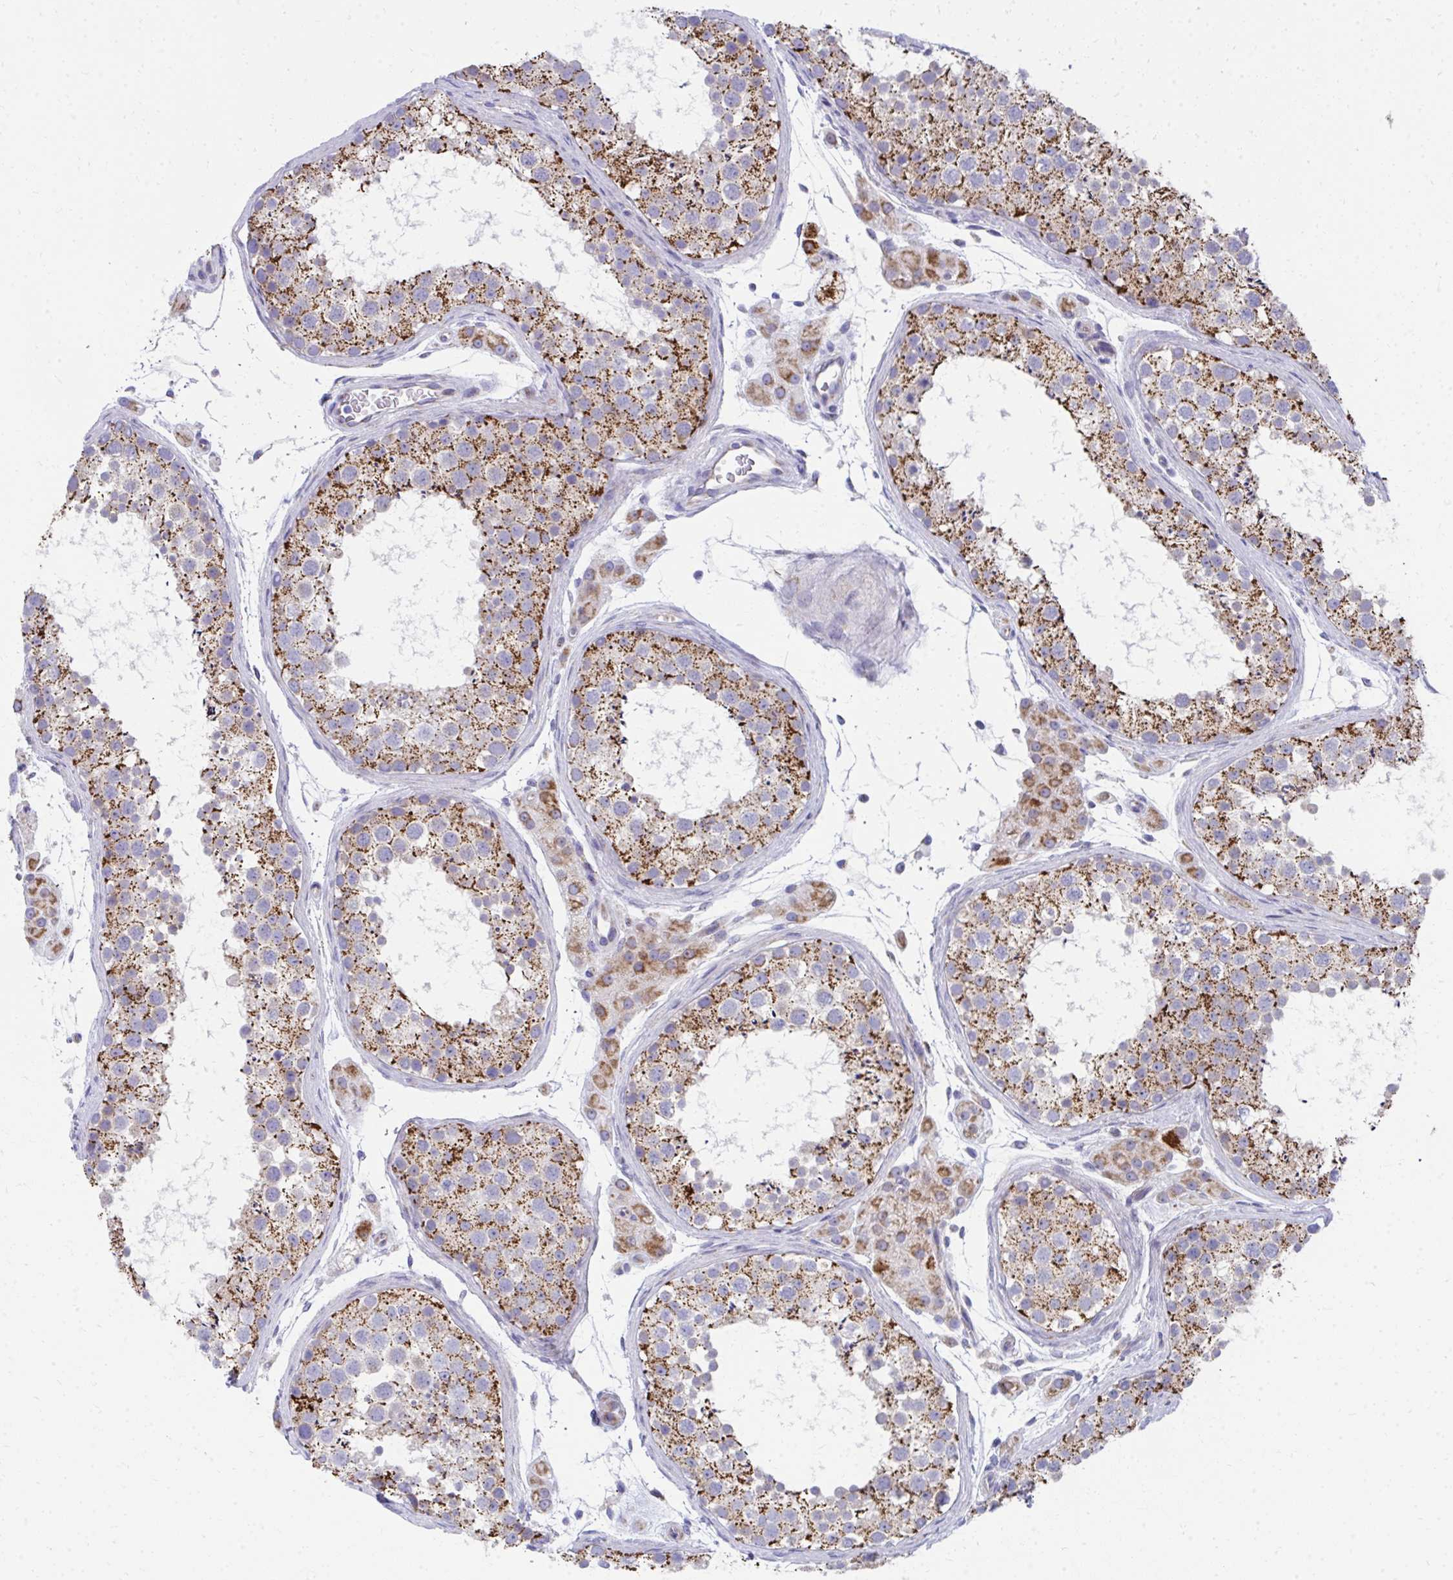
{"staining": {"intensity": "strong", "quantity": ">75%", "location": "cytoplasmic/membranous"}, "tissue": "testis", "cell_type": "Cells in seminiferous ducts", "image_type": "normal", "snomed": [{"axis": "morphology", "description": "Normal tissue, NOS"}, {"axis": "topography", "description": "Testis"}], "caption": "High-magnification brightfield microscopy of benign testis stained with DAB (brown) and counterstained with hematoxylin (blue). cells in seminiferous ducts exhibit strong cytoplasmic/membranous staining is appreciated in approximately>75% of cells. (Brightfield microscopy of DAB IHC at high magnification).", "gene": "IL37", "patient": {"sex": "male", "age": 41}}